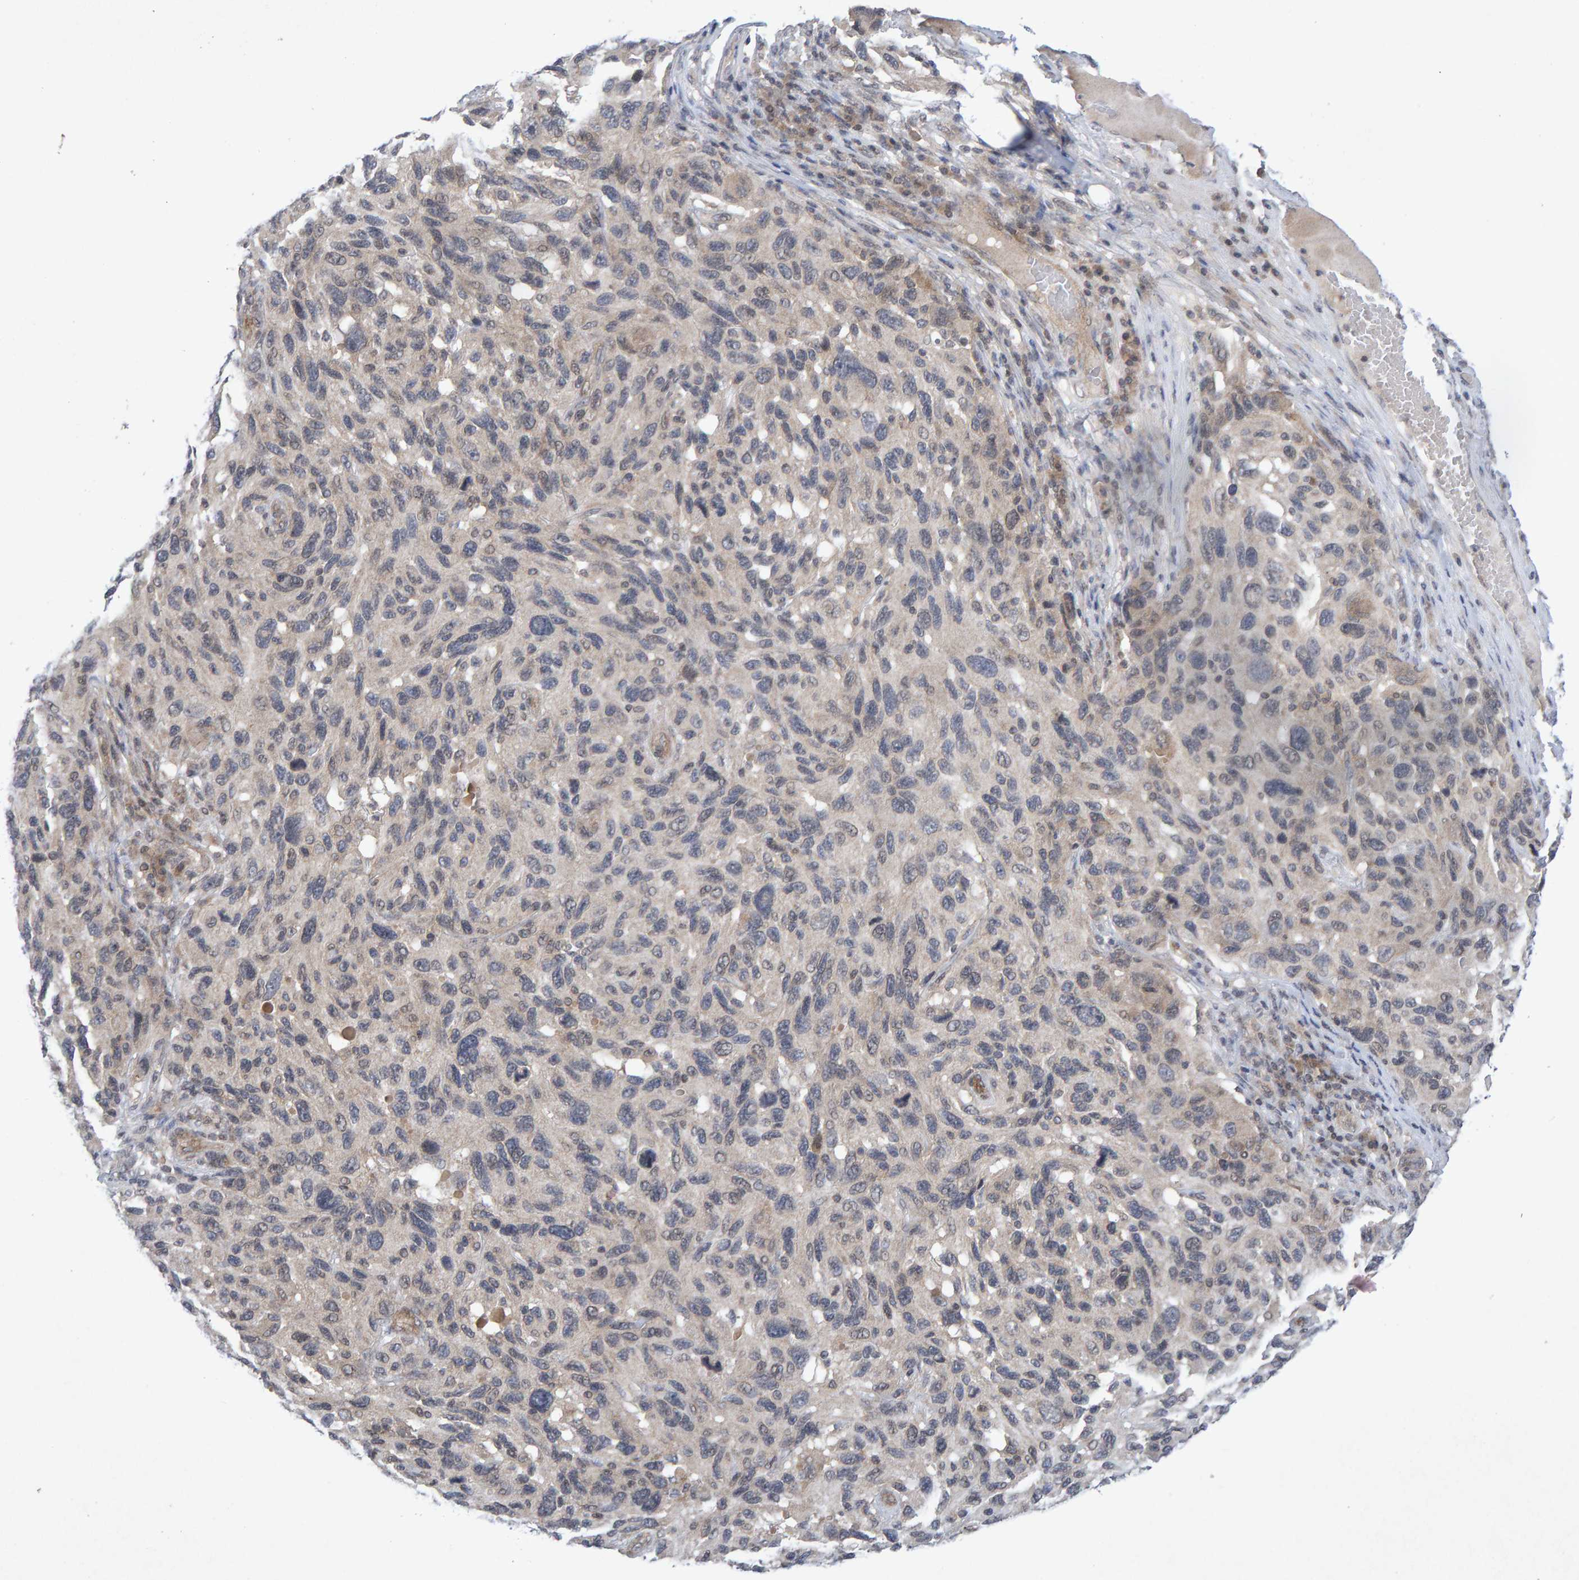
{"staining": {"intensity": "negative", "quantity": "none", "location": "none"}, "tissue": "melanoma", "cell_type": "Tumor cells", "image_type": "cancer", "snomed": [{"axis": "morphology", "description": "Malignant melanoma, NOS"}, {"axis": "topography", "description": "Skin"}], "caption": "Immunohistochemistry of human malignant melanoma reveals no positivity in tumor cells.", "gene": "CDH2", "patient": {"sex": "male", "age": 53}}